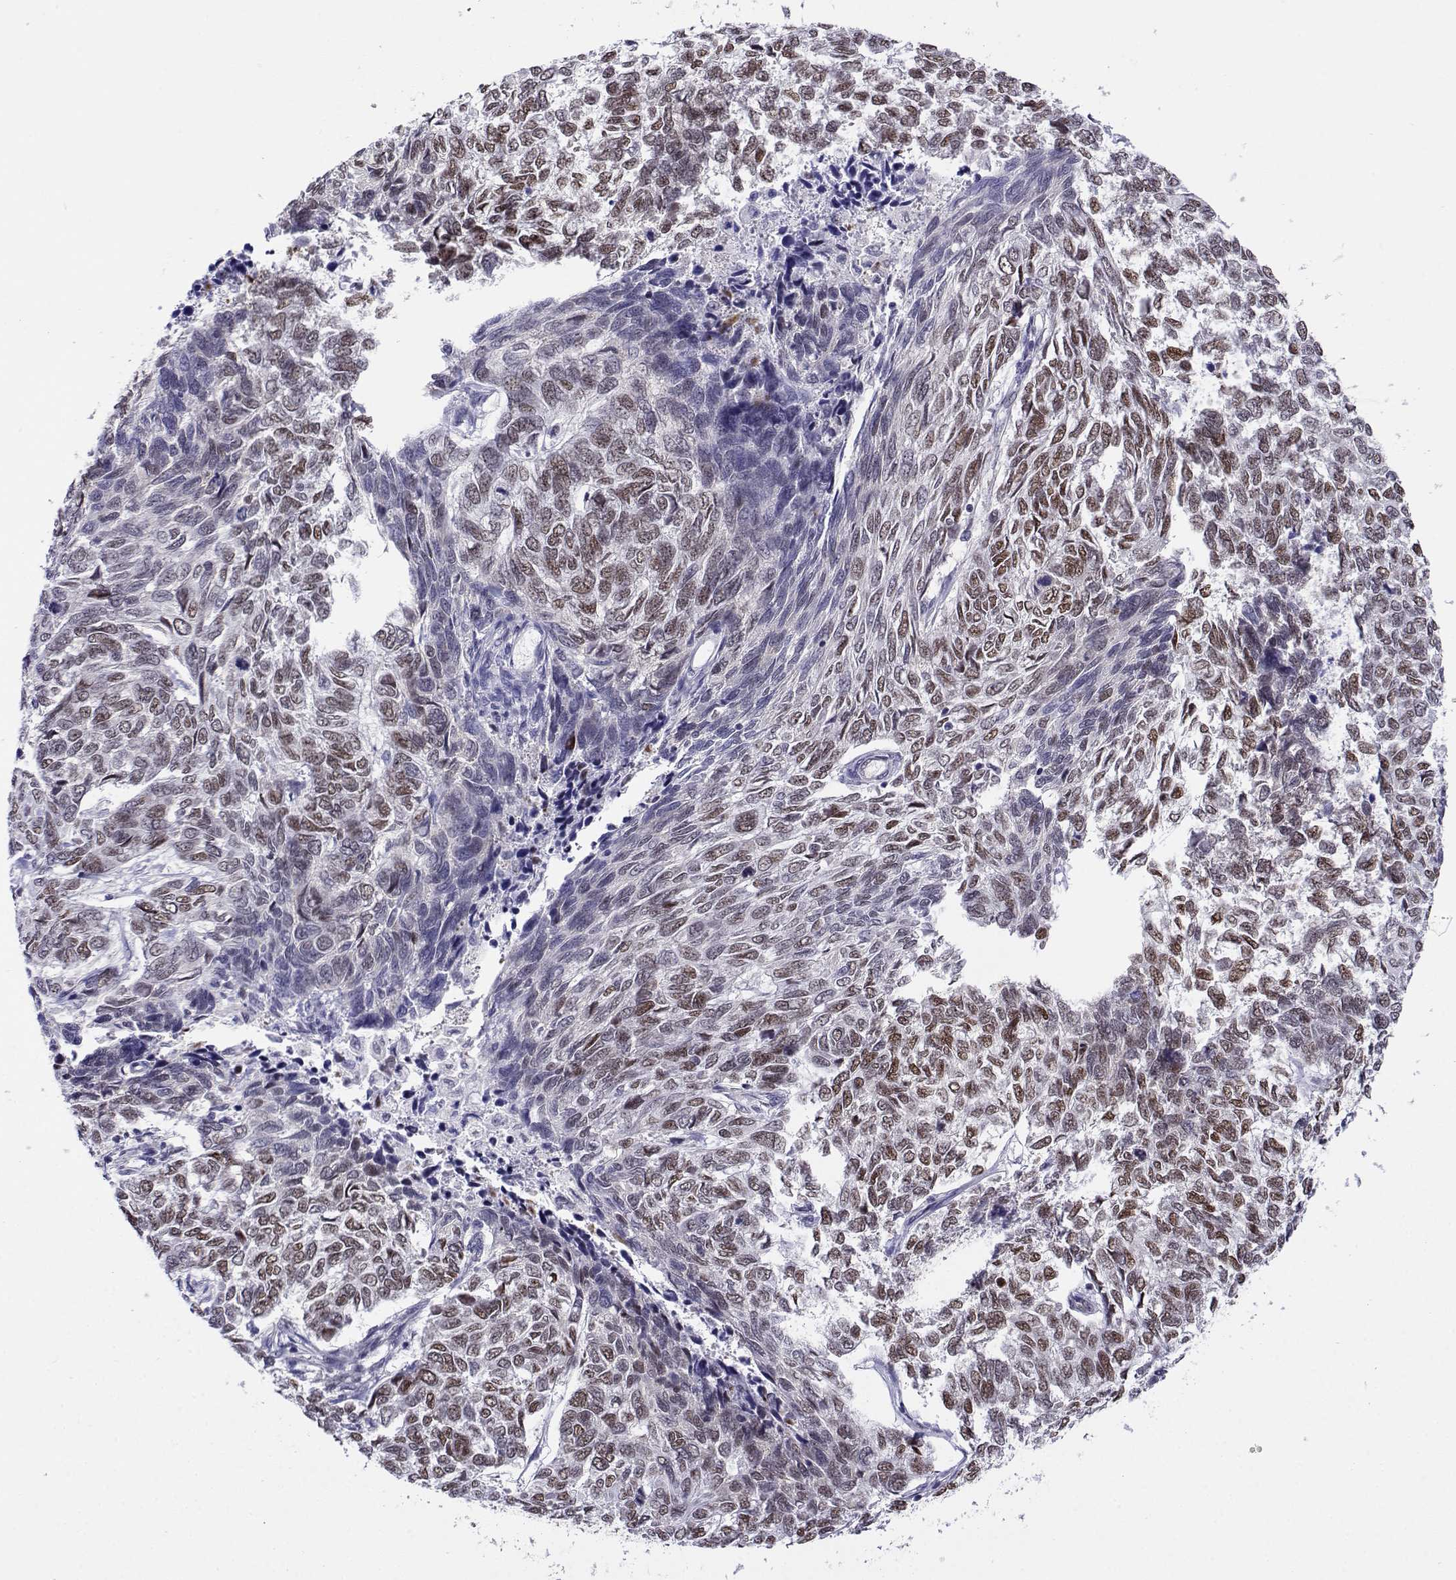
{"staining": {"intensity": "moderate", "quantity": "25%-75%", "location": "nuclear"}, "tissue": "skin cancer", "cell_type": "Tumor cells", "image_type": "cancer", "snomed": [{"axis": "morphology", "description": "Basal cell carcinoma"}, {"axis": "topography", "description": "Skin"}], "caption": "An immunohistochemistry (IHC) micrograph of tumor tissue is shown. Protein staining in brown shows moderate nuclear positivity in skin basal cell carcinoma within tumor cells. (DAB (3,3'-diaminobenzidine) = brown stain, brightfield microscopy at high magnification).", "gene": "ERF", "patient": {"sex": "female", "age": 65}}